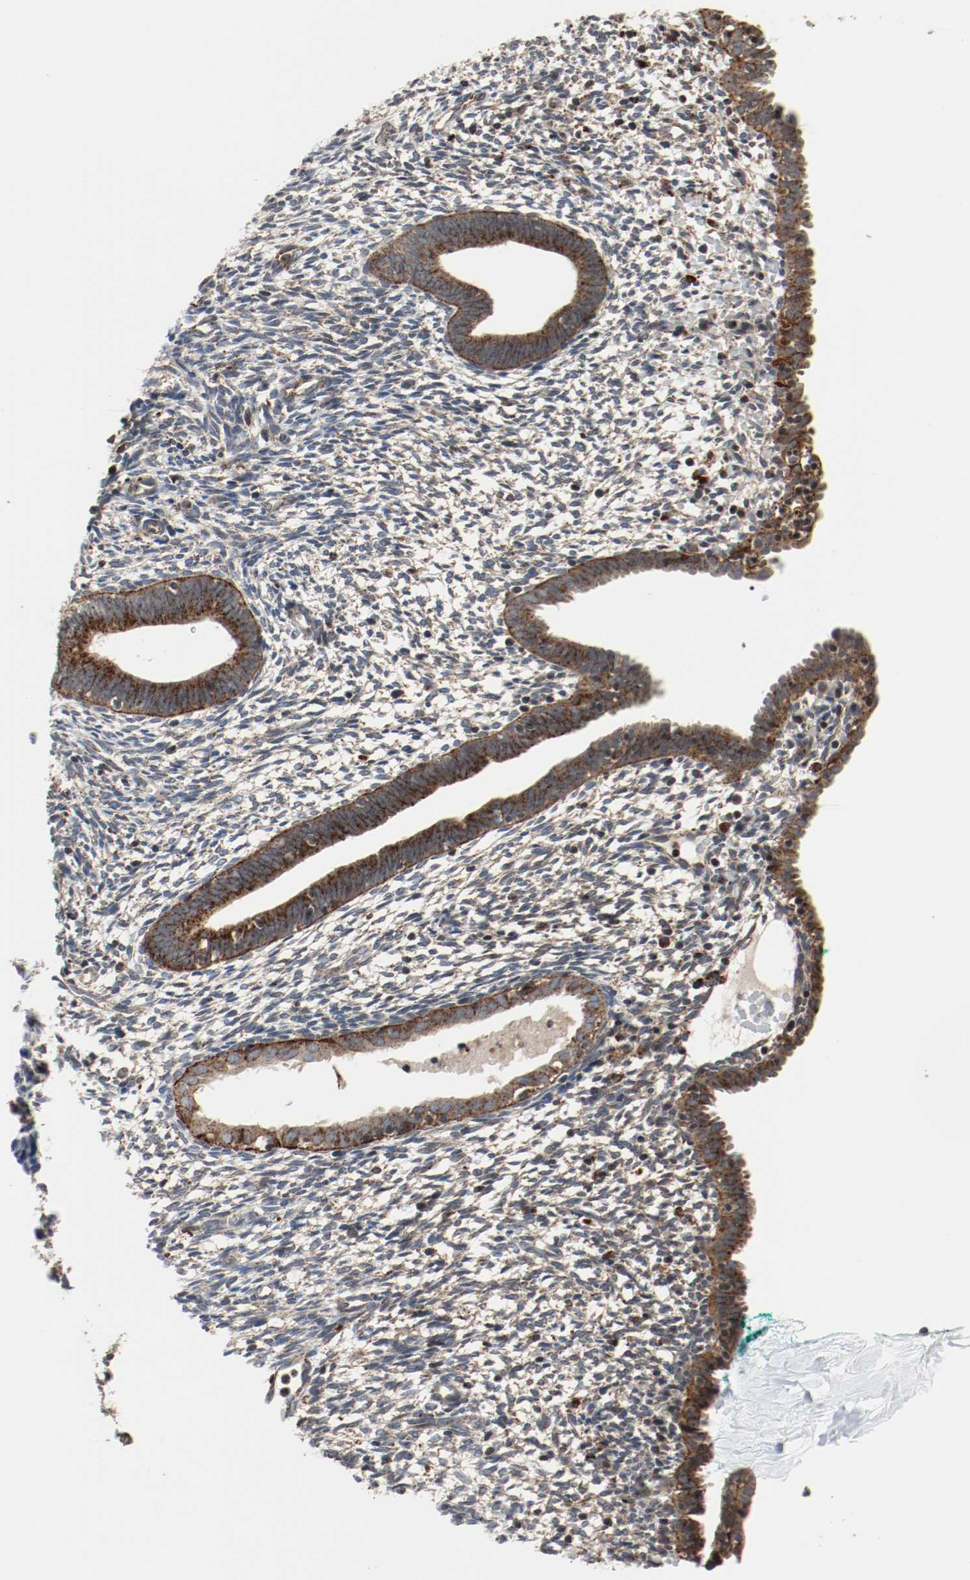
{"staining": {"intensity": "weak", "quantity": ">75%", "location": "cytoplasmic/membranous"}, "tissue": "endometrium", "cell_type": "Cells in endometrial stroma", "image_type": "normal", "snomed": [{"axis": "morphology", "description": "Normal tissue, NOS"}, {"axis": "morphology", "description": "Atrophy, NOS"}, {"axis": "topography", "description": "Uterus"}, {"axis": "topography", "description": "Endometrium"}], "caption": "Normal endometrium was stained to show a protein in brown. There is low levels of weak cytoplasmic/membranous positivity in about >75% of cells in endometrial stroma. The staining is performed using DAB (3,3'-diaminobenzidine) brown chromogen to label protein expression. The nuclei are counter-stained blue using hematoxylin.", "gene": "LAMP2", "patient": {"sex": "female", "age": 68}}